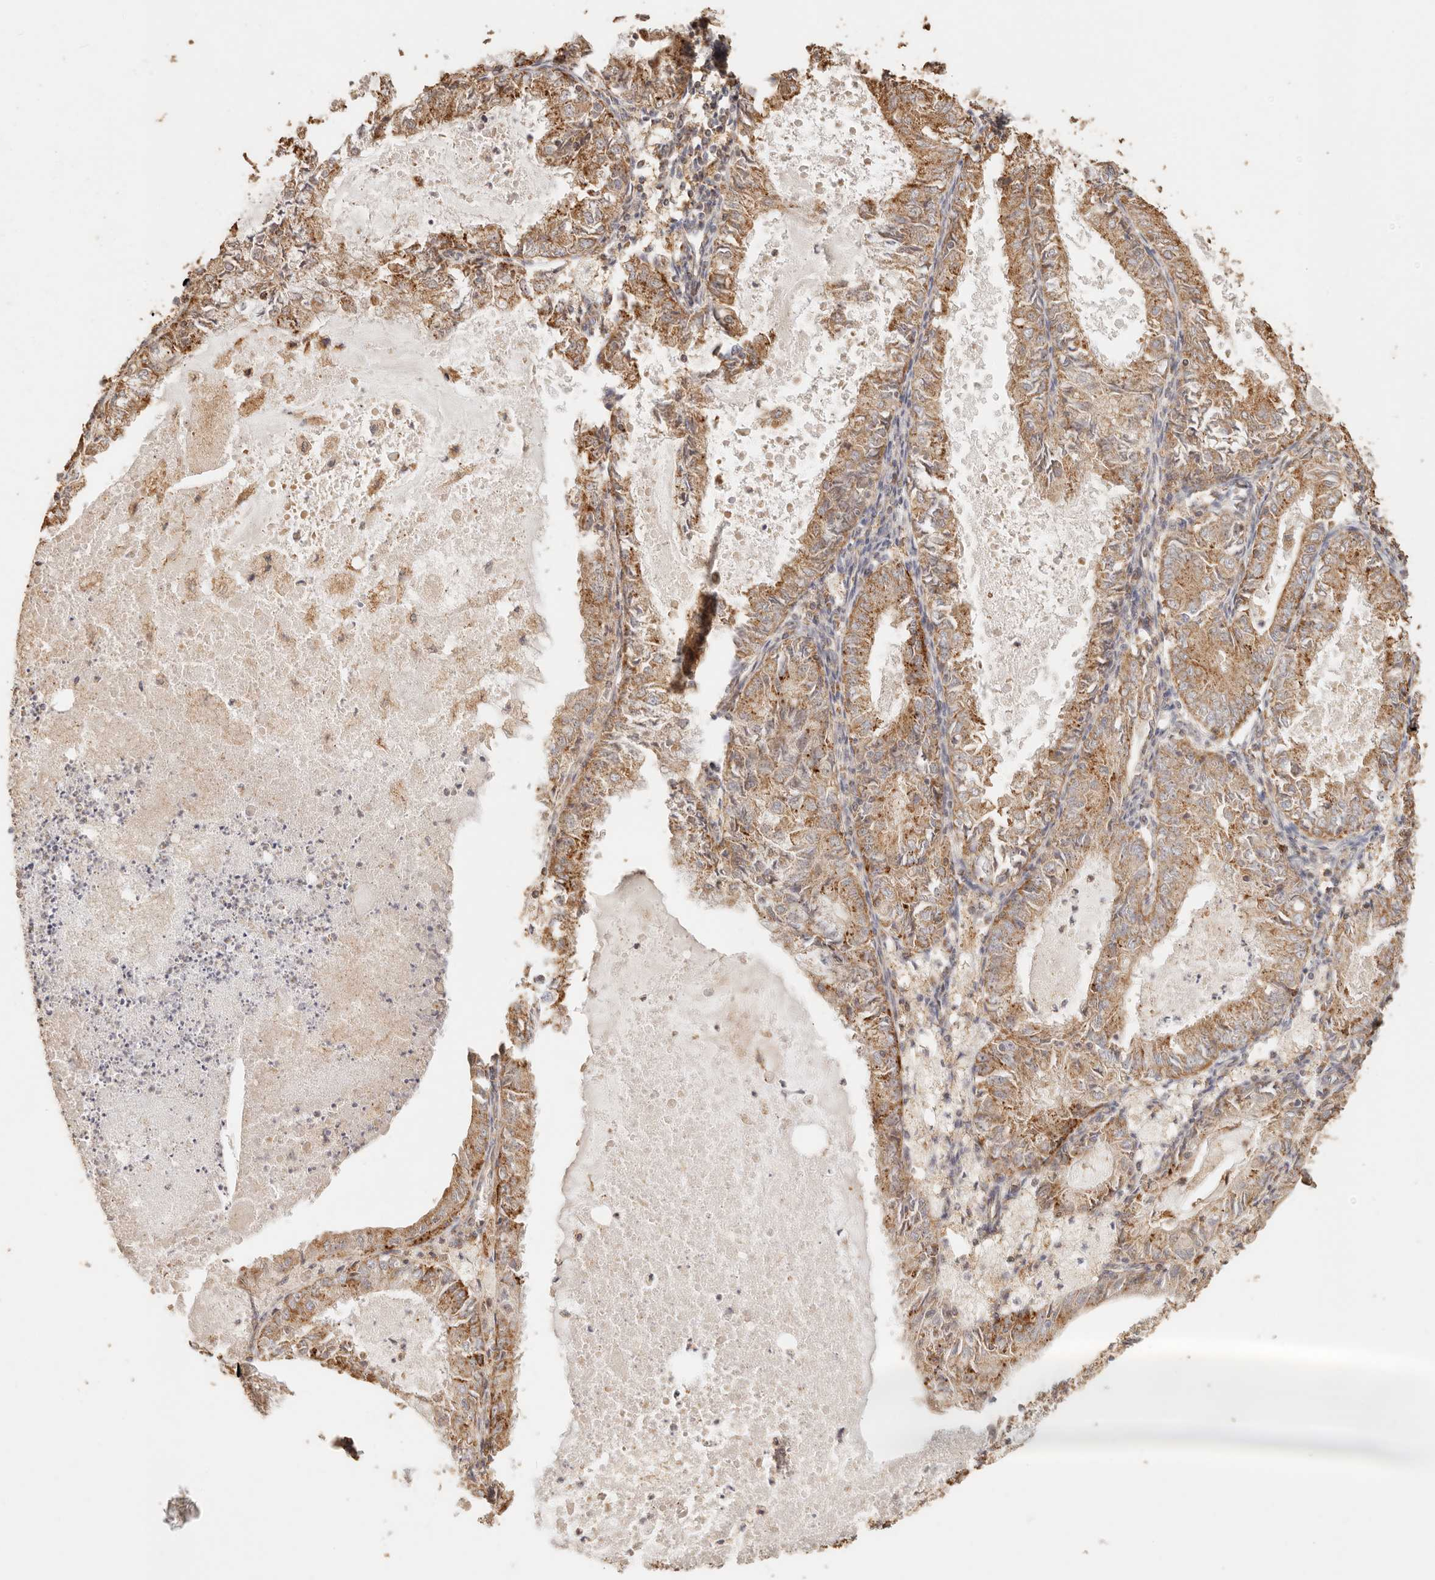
{"staining": {"intensity": "moderate", "quantity": ">75%", "location": "cytoplasmic/membranous"}, "tissue": "endometrial cancer", "cell_type": "Tumor cells", "image_type": "cancer", "snomed": [{"axis": "morphology", "description": "Adenocarcinoma, NOS"}, {"axis": "topography", "description": "Endometrium"}], "caption": "Brown immunohistochemical staining in human adenocarcinoma (endometrial) exhibits moderate cytoplasmic/membranous staining in approximately >75% of tumor cells.", "gene": "PTPN22", "patient": {"sex": "female", "age": 57}}